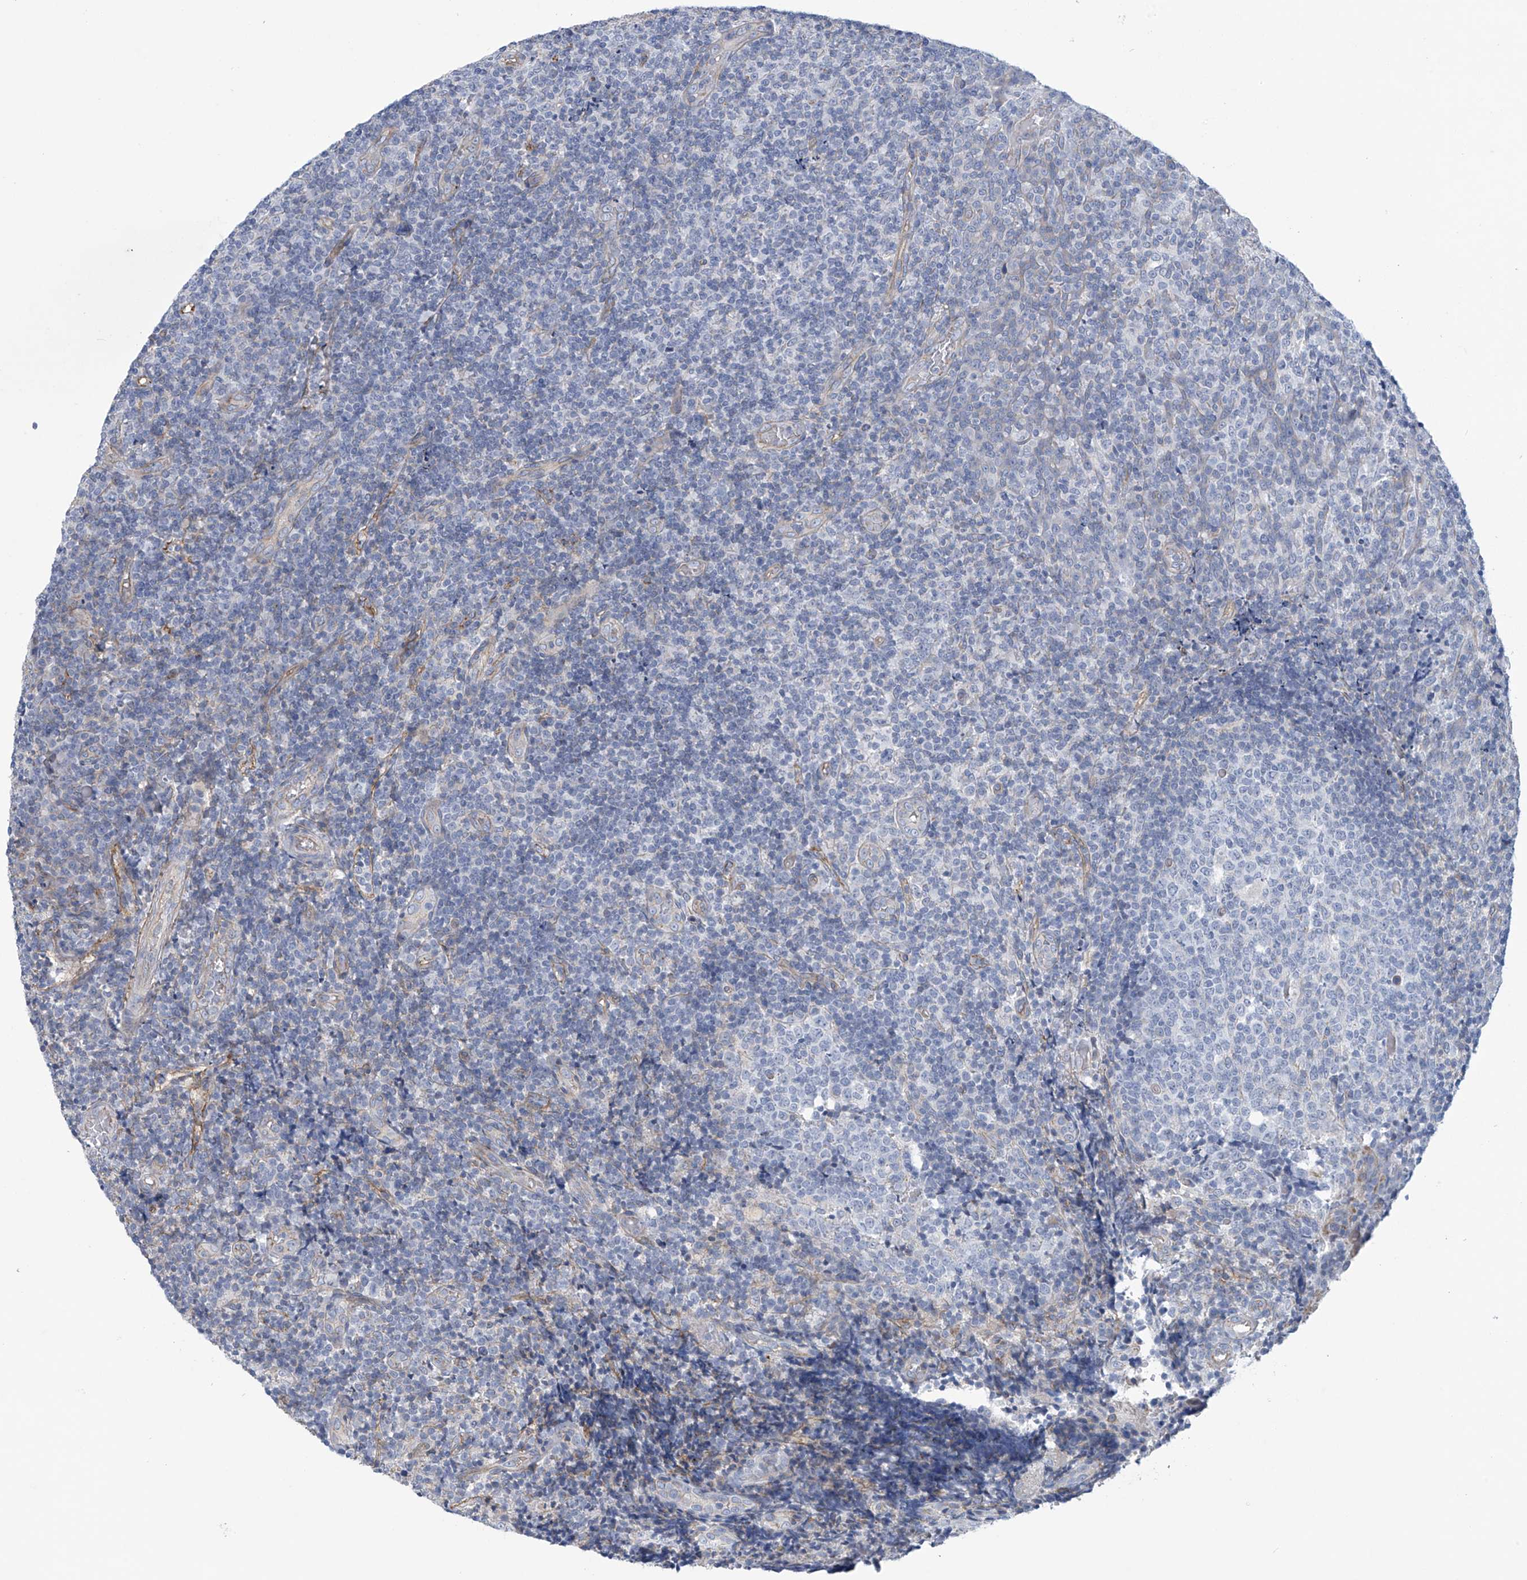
{"staining": {"intensity": "negative", "quantity": "none", "location": "none"}, "tissue": "tonsil", "cell_type": "Germinal center cells", "image_type": "normal", "snomed": [{"axis": "morphology", "description": "Normal tissue, NOS"}, {"axis": "topography", "description": "Tonsil"}], "caption": "High magnification brightfield microscopy of benign tonsil stained with DAB (3,3'-diaminobenzidine) (brown) and counterstained with hematoxylin (blue): germinal center cells show no significant positivity.", "gene": "ABHD13", "patient": {"sex": "female", "age": 19}}